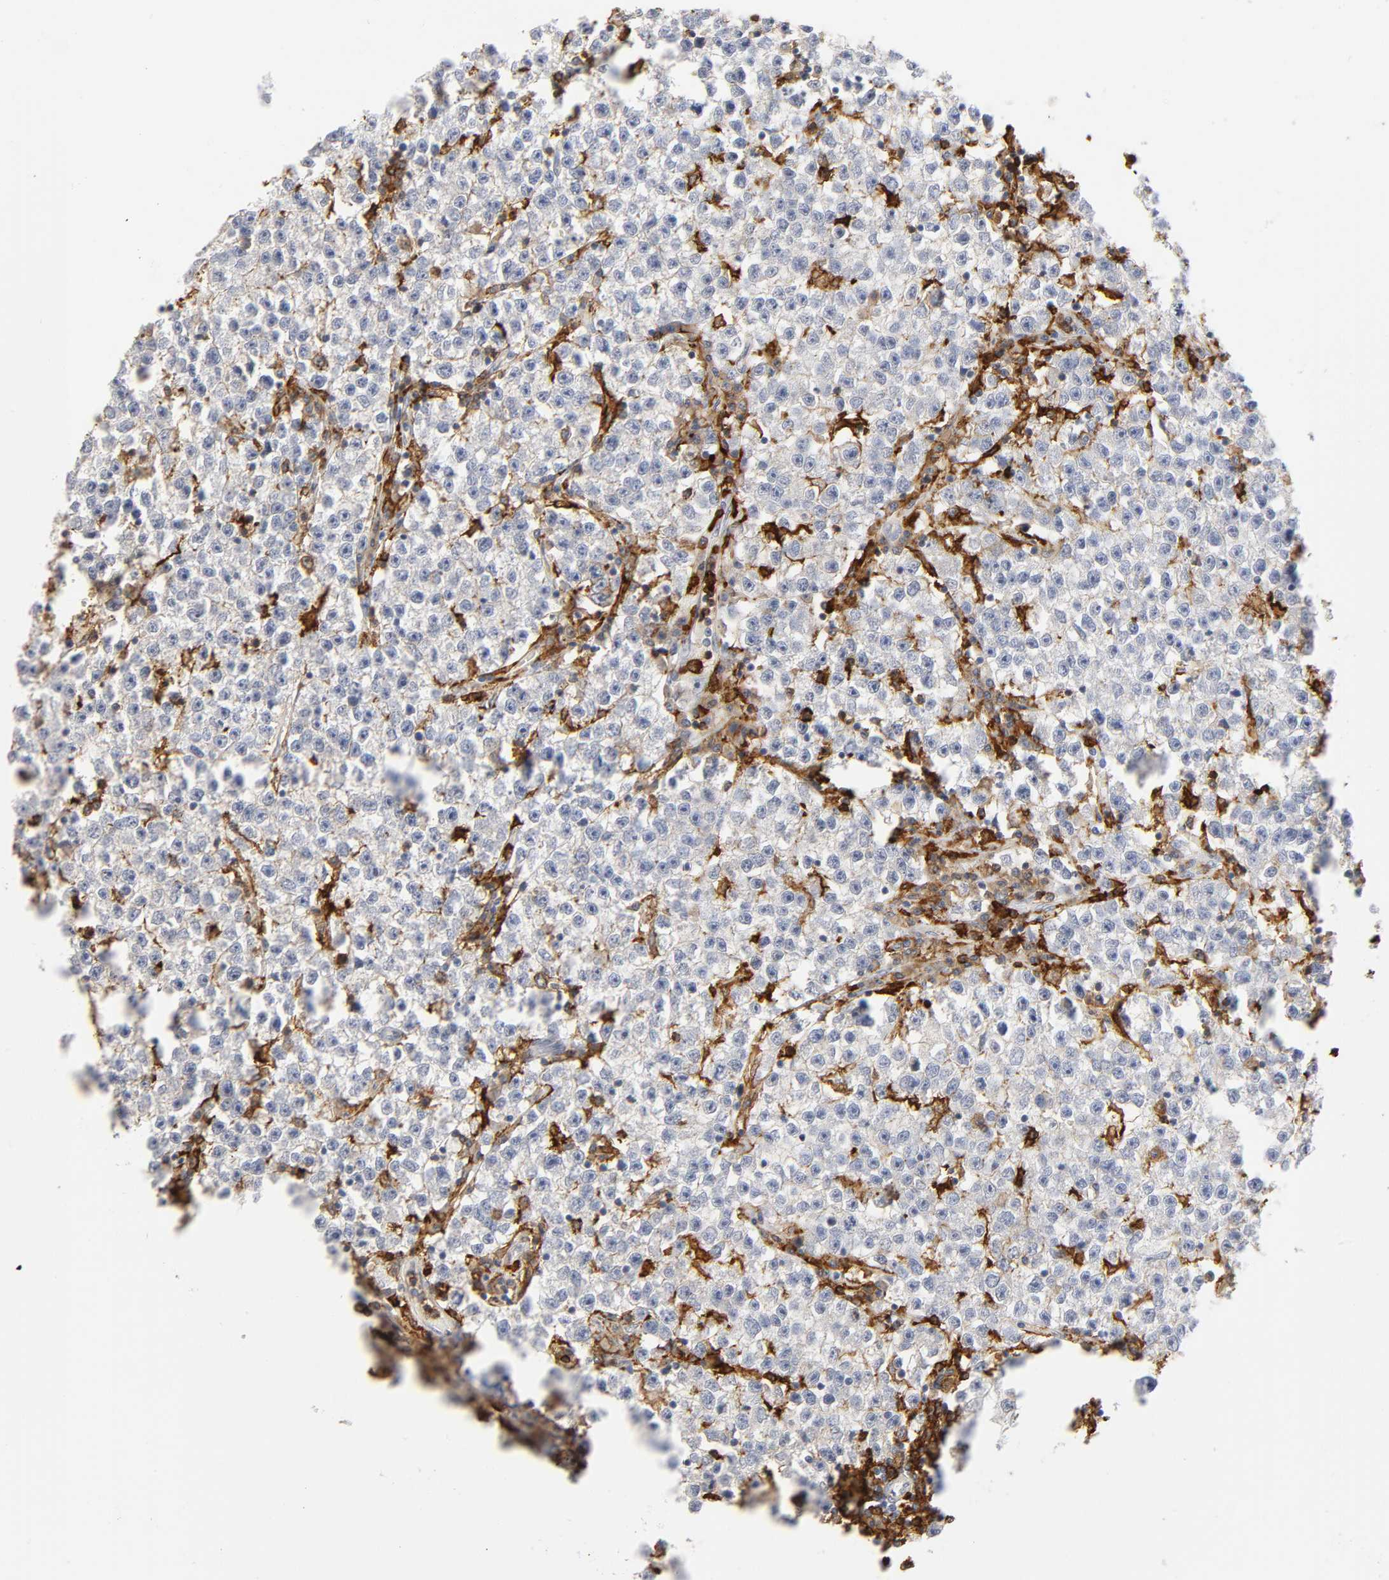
{"staining": {"intensity": "negative", "quantity": "none", "location": "none"}, "tissue": "testis cancer", "cell_type": "Tumor cells", "image_type": "cancer", "snomed": [{"axis": "morphology", "description": "Seminoma, NOS"}, {"axis": "topography", "description": "Testis"}], "caption": "A histopathology image of human testis seminoma is negative for staining in tumor cells.", "gene": "LYN", "patient": {"sex": "male", "age": 22}}